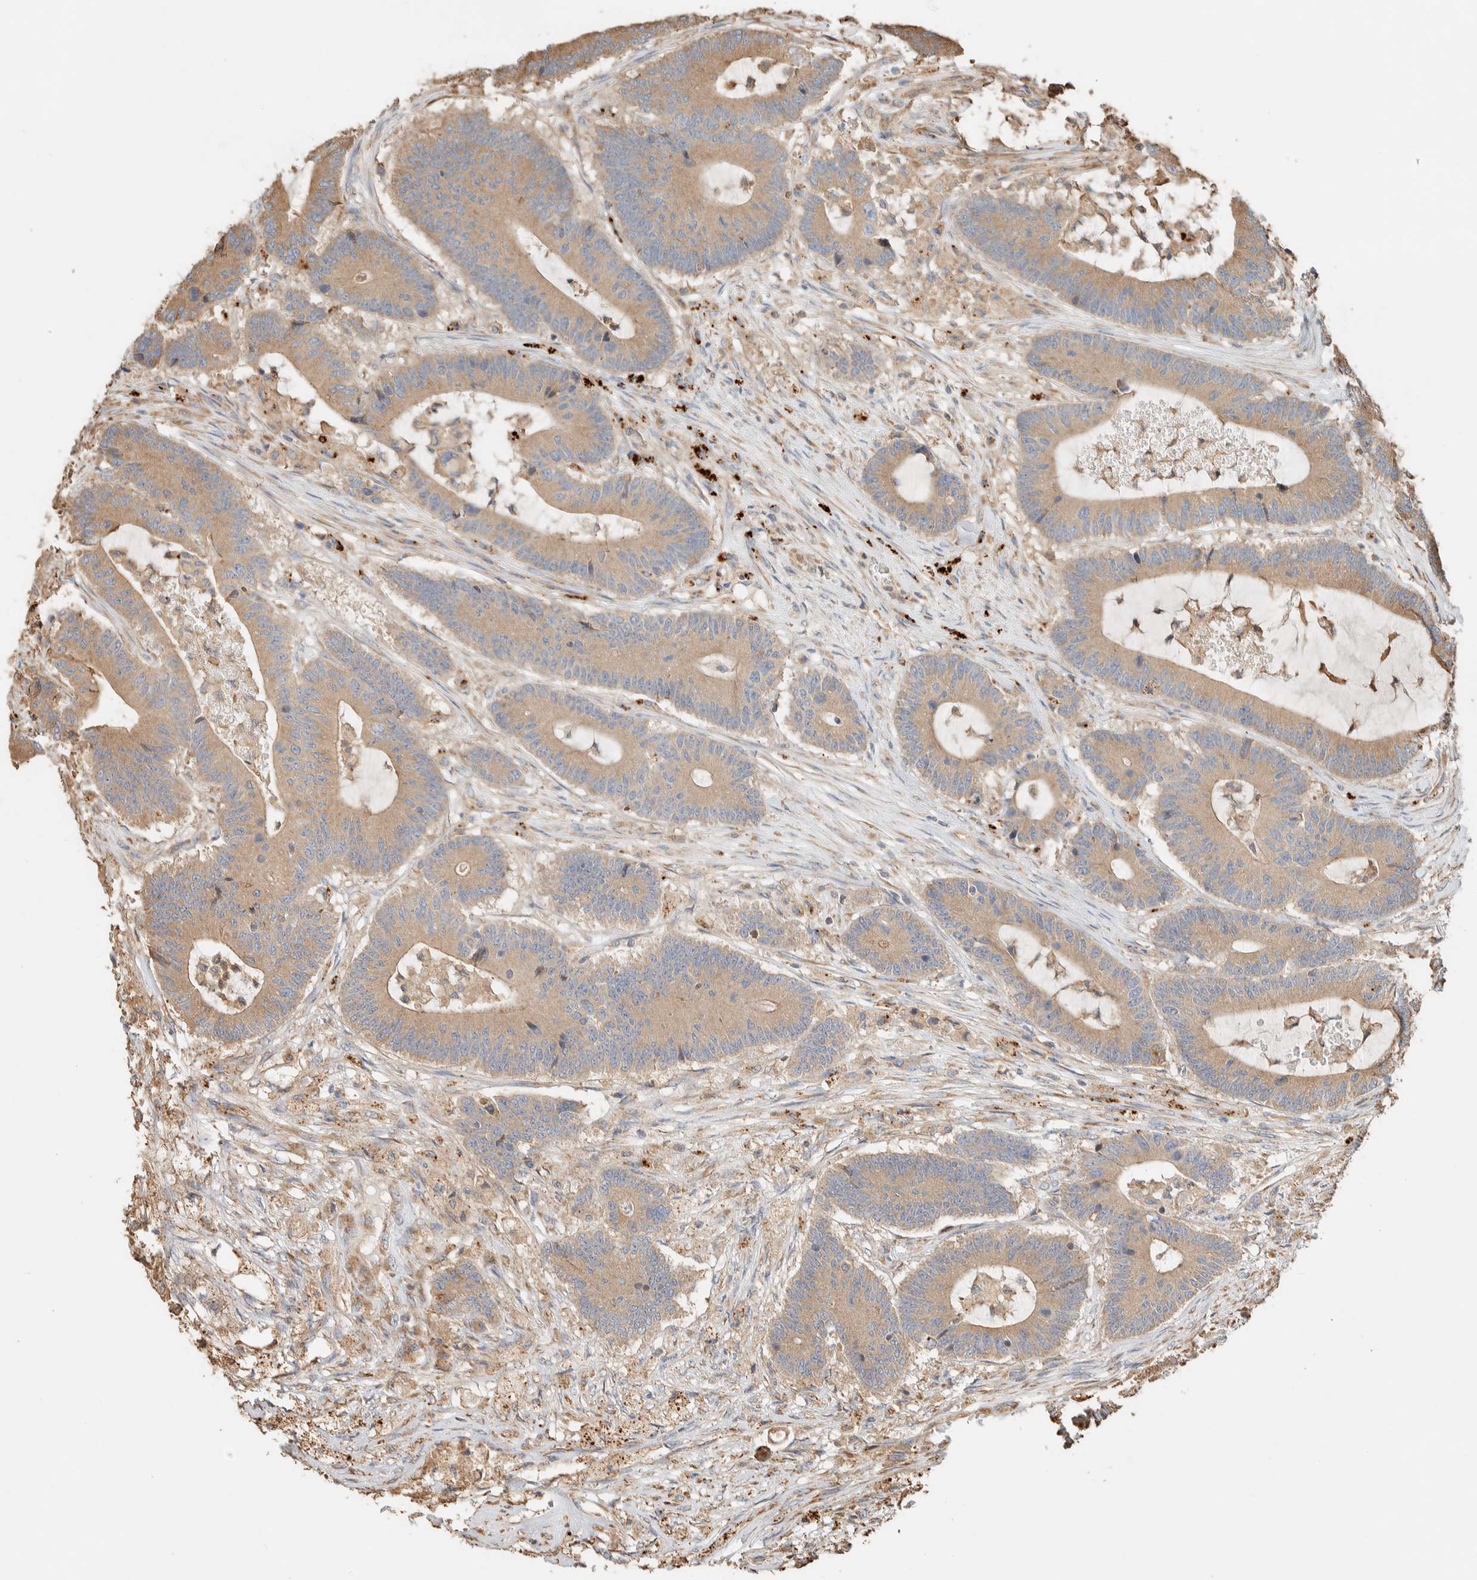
{"staining": {"intensity": "moderate", "quantity": ">75%", "location": "cytoplasmic/membranous"}, "tissue": "colorectal cancer", "cell_type": "Tumor cells", "image_type": "cancer", "snomed": [{"axis": "morphology", "description": "Adenocarcinoma, NOS"}, {"axis": "topography", "description": "Colon"}], "caption": "Immunohistochemical staining of colorectal adenocarcinoma reveals medium levels of moderate cytoplasmic/membranous protein positivity in about >75% of tumor cells.", "gene": "RAB11FIP1", "patient": {"sex": "female", "age": 84}}